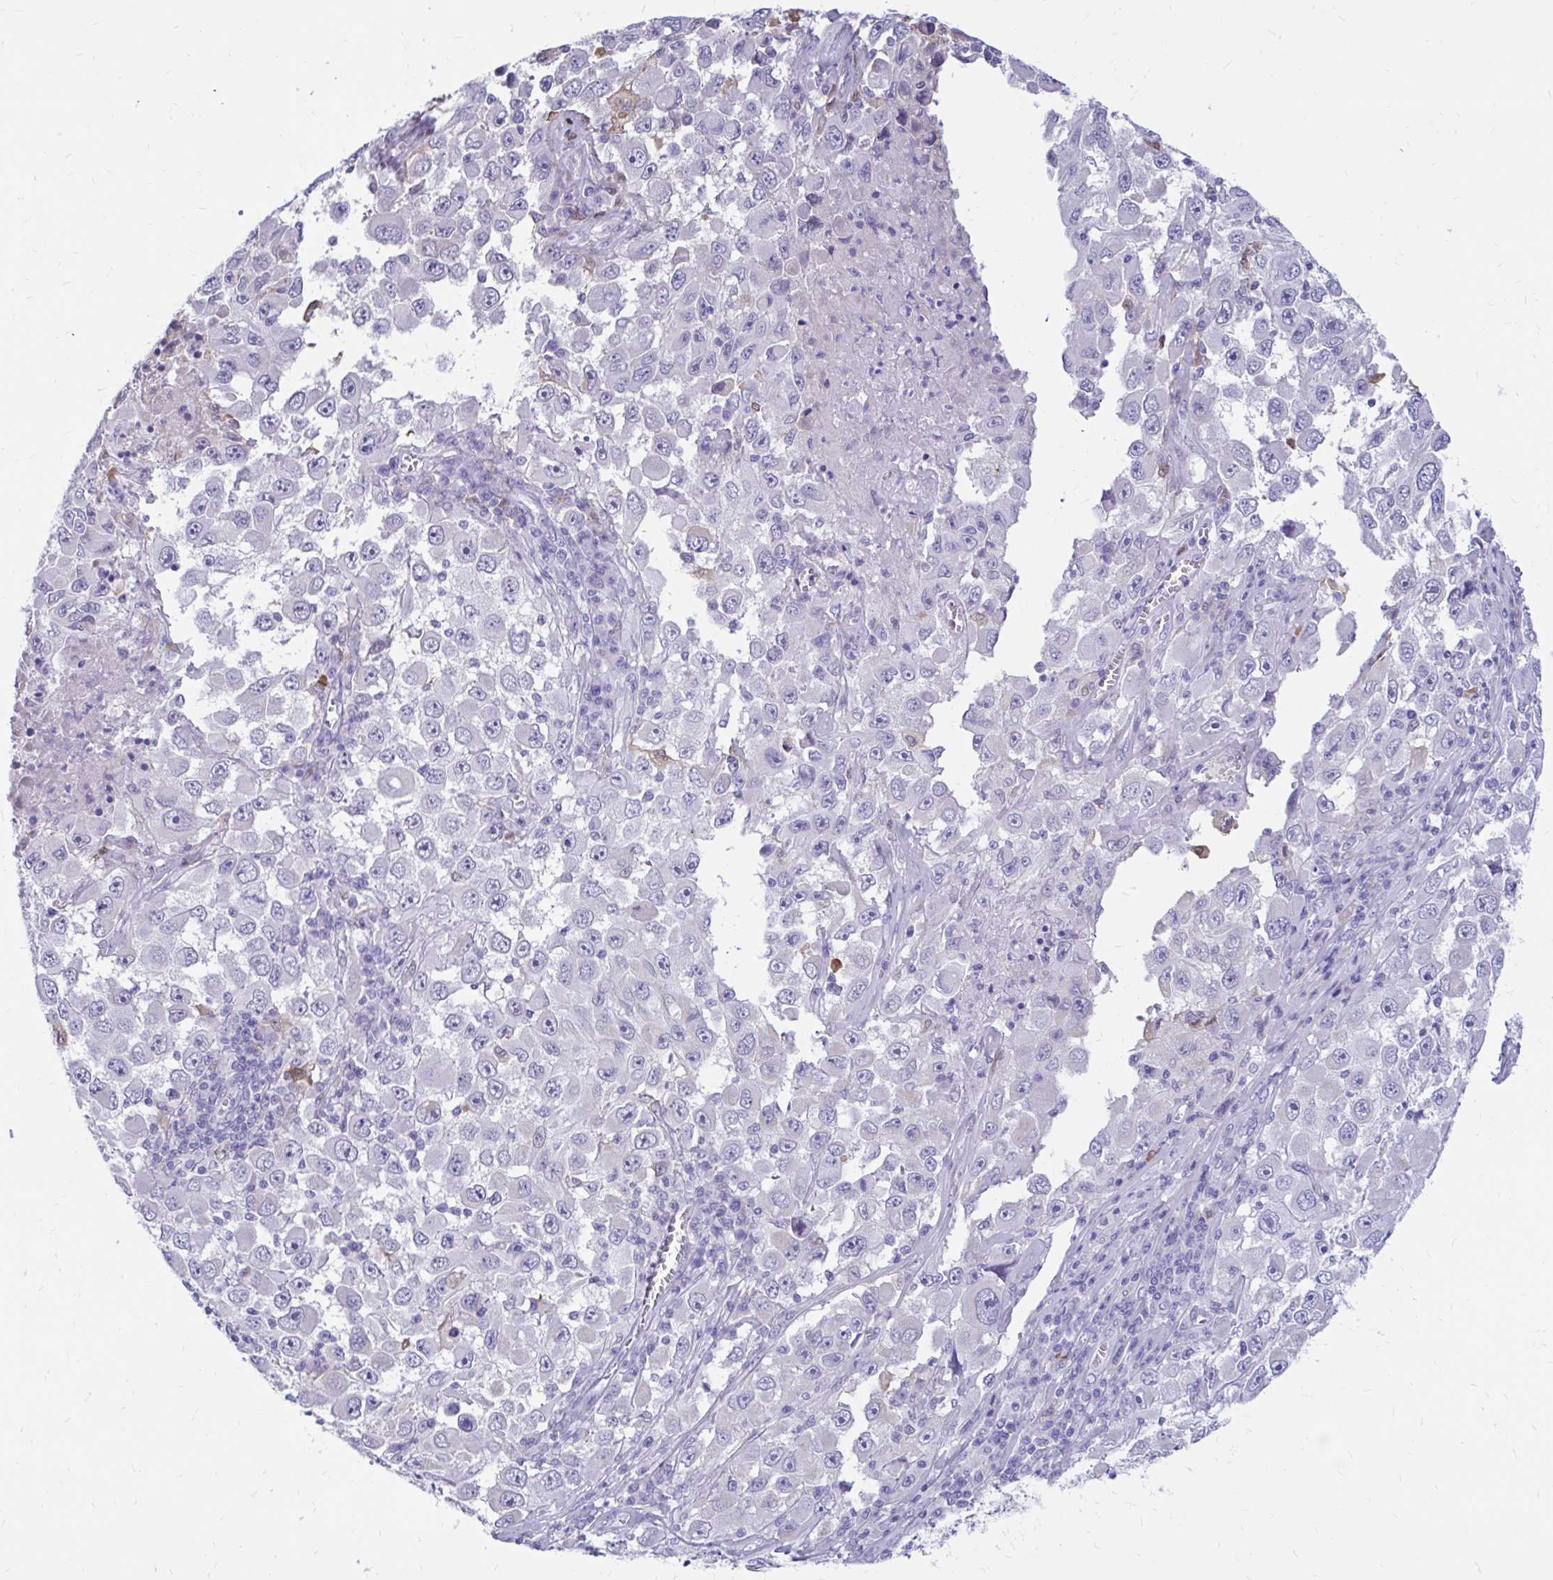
{"staining": {"intensity": "negative", "quantity": "none", "location": "none"}, "tissue": "melanoma", "cell_type": "Tumor cells", "image_type": "cancer", "snomed": [{"axis": "morphology", "description": "Malignant melanoma, Metastatic site"}, {"axis": "topography", "description": "Lymph node"}], "caption": "This is a micrograph of immunohistochemistry (IHC) staining of malignant melanoma (metastatic site), which shows no staining in tumor cells.", "gene": "IGSF5", "patient": {"sex": "female", "age": 67}}